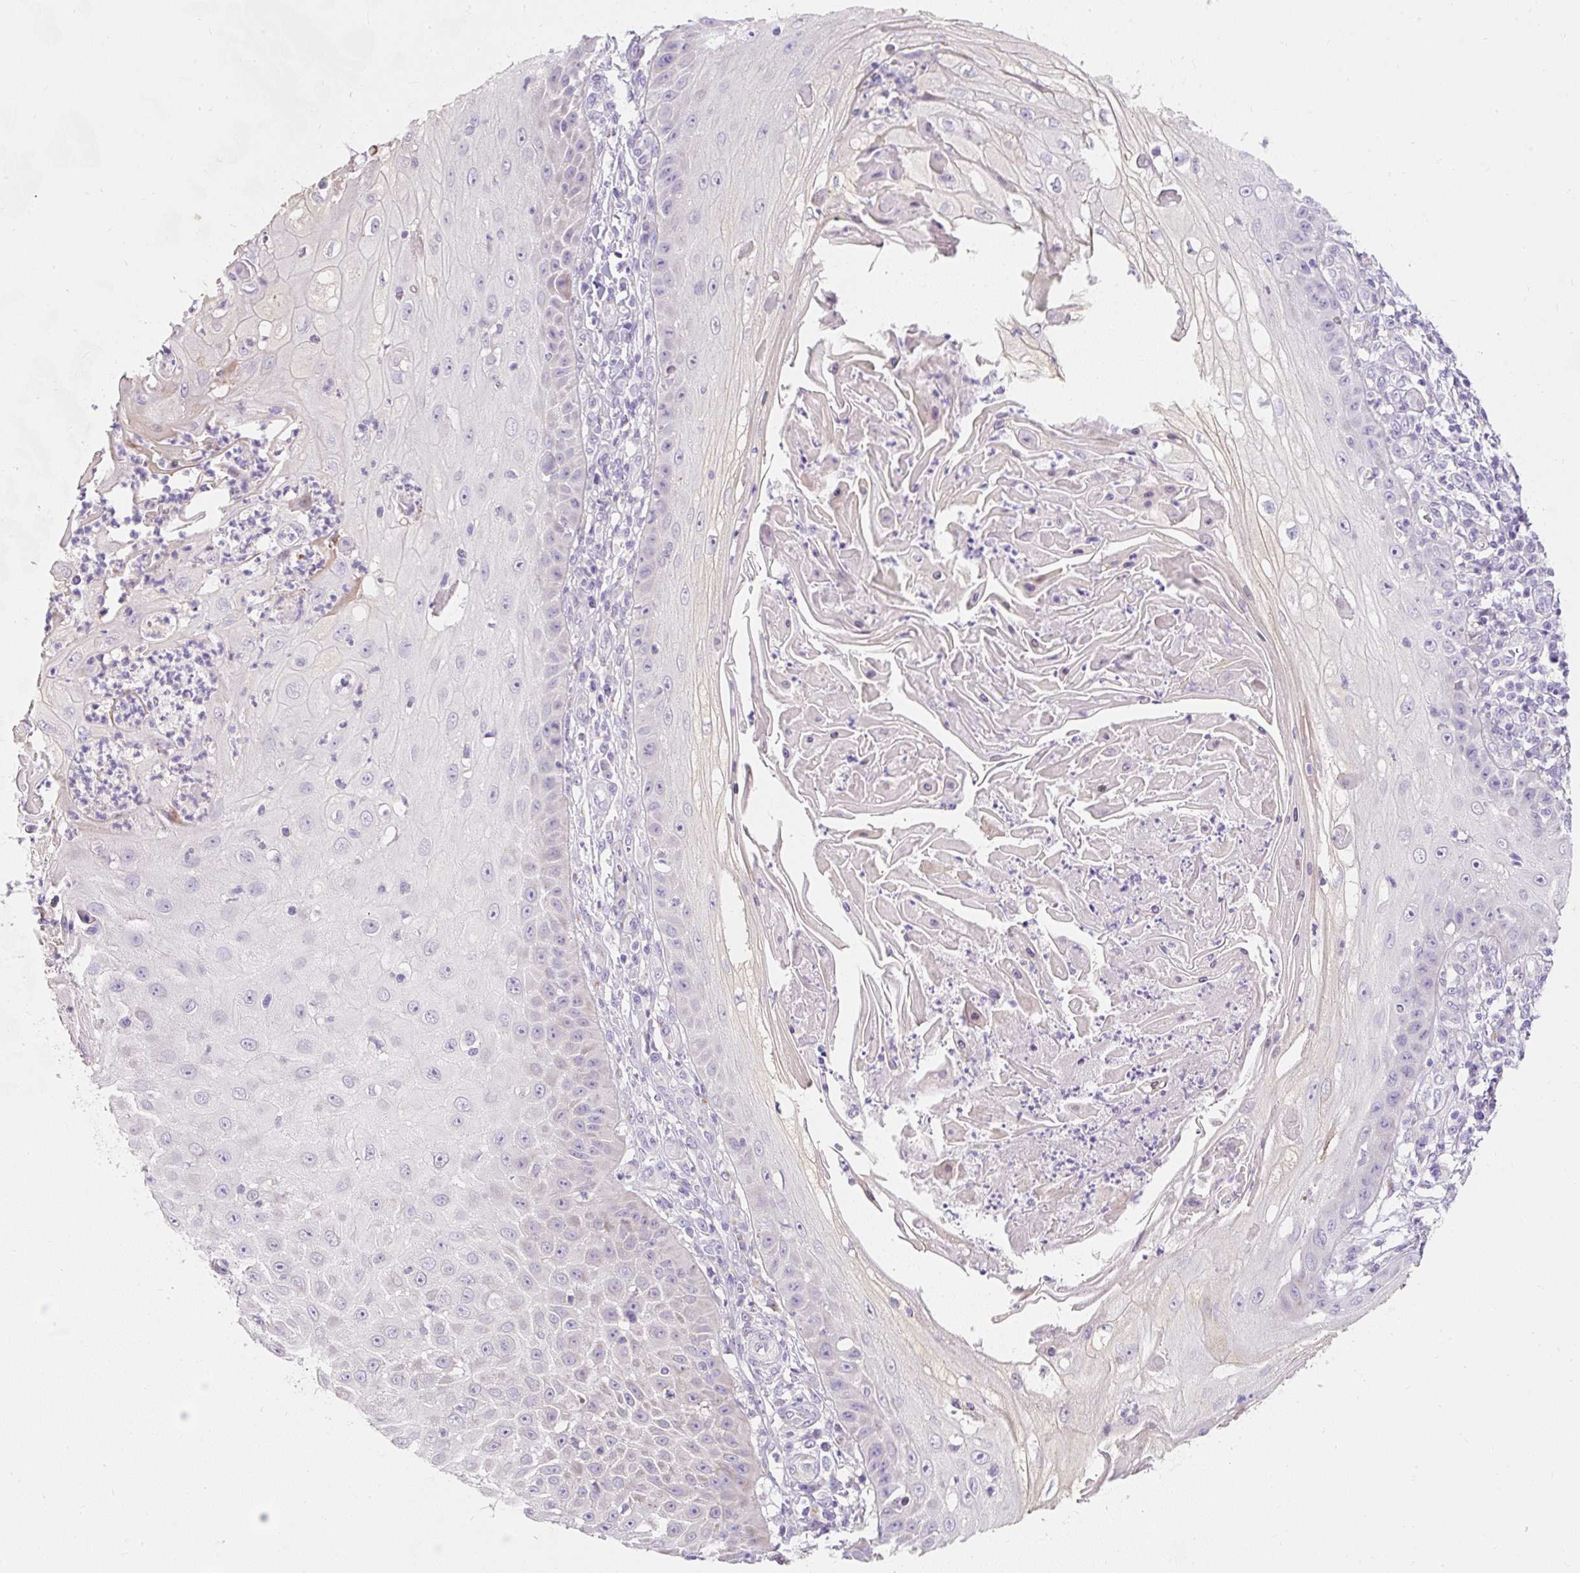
{"staining": {"intensity": "negative", "quantity": "none", "location": "none"}, "tissue": "skin cancer", "cell_type": "Tumor cells", "image_type": "cancer", "snomed": [{"axis": "morphology", "description": "Squamous cell carcinoma, NOS"}, {"axis": "topography", "description": "Skin"}], "caption": "This image is of skin cancer (squamous cell carcinoma) stained with IHC to label a protein in brown with the nuclei are counter-stained blue. There is no staining in tumor cells. (DAB immunohistochemistry (IHC) with hematoxylin counter stain).", "gene": "DTX4", "patient": {"sex": "male", "age": 70}}